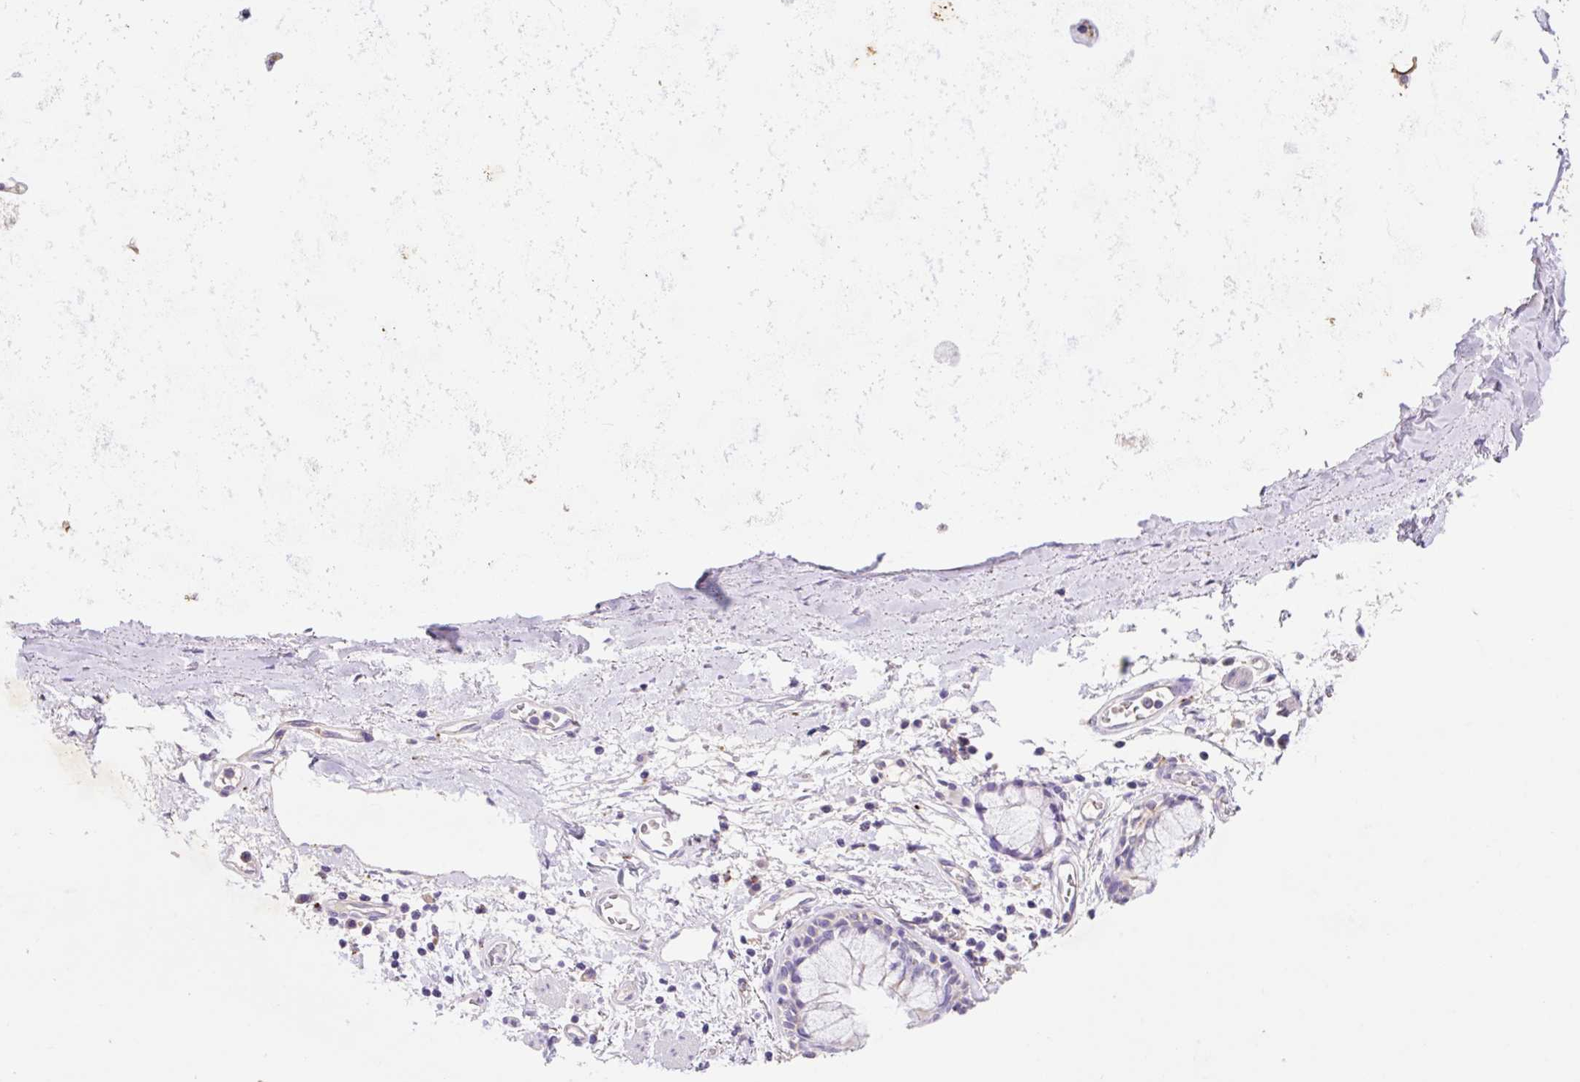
{"staining": {"intensity": "moderate", "quantity": "<25%", "location": "cytoplasmic/membranous"}, "tissue": "soft tissue", "cell_type": "Chondrocytes", "image_type": "normal", "snomed": [{"axis": "morphology", "description": "Normal tissue, NOS"}, {"axis": "morphology", "description": "Degeneration, NOS"}, {"axis": "topography", "description": "Cartilage tissue"}, {"axis": "topography", "description": "Lung"}], "caption": "A brown stain highlights moderate cytoplasmic/membranous positivity of a protein in chondrocytes of unremarkable human soft tissue.", "gene": "HEXA", "patient": {"sex": "female", "age": 61}}